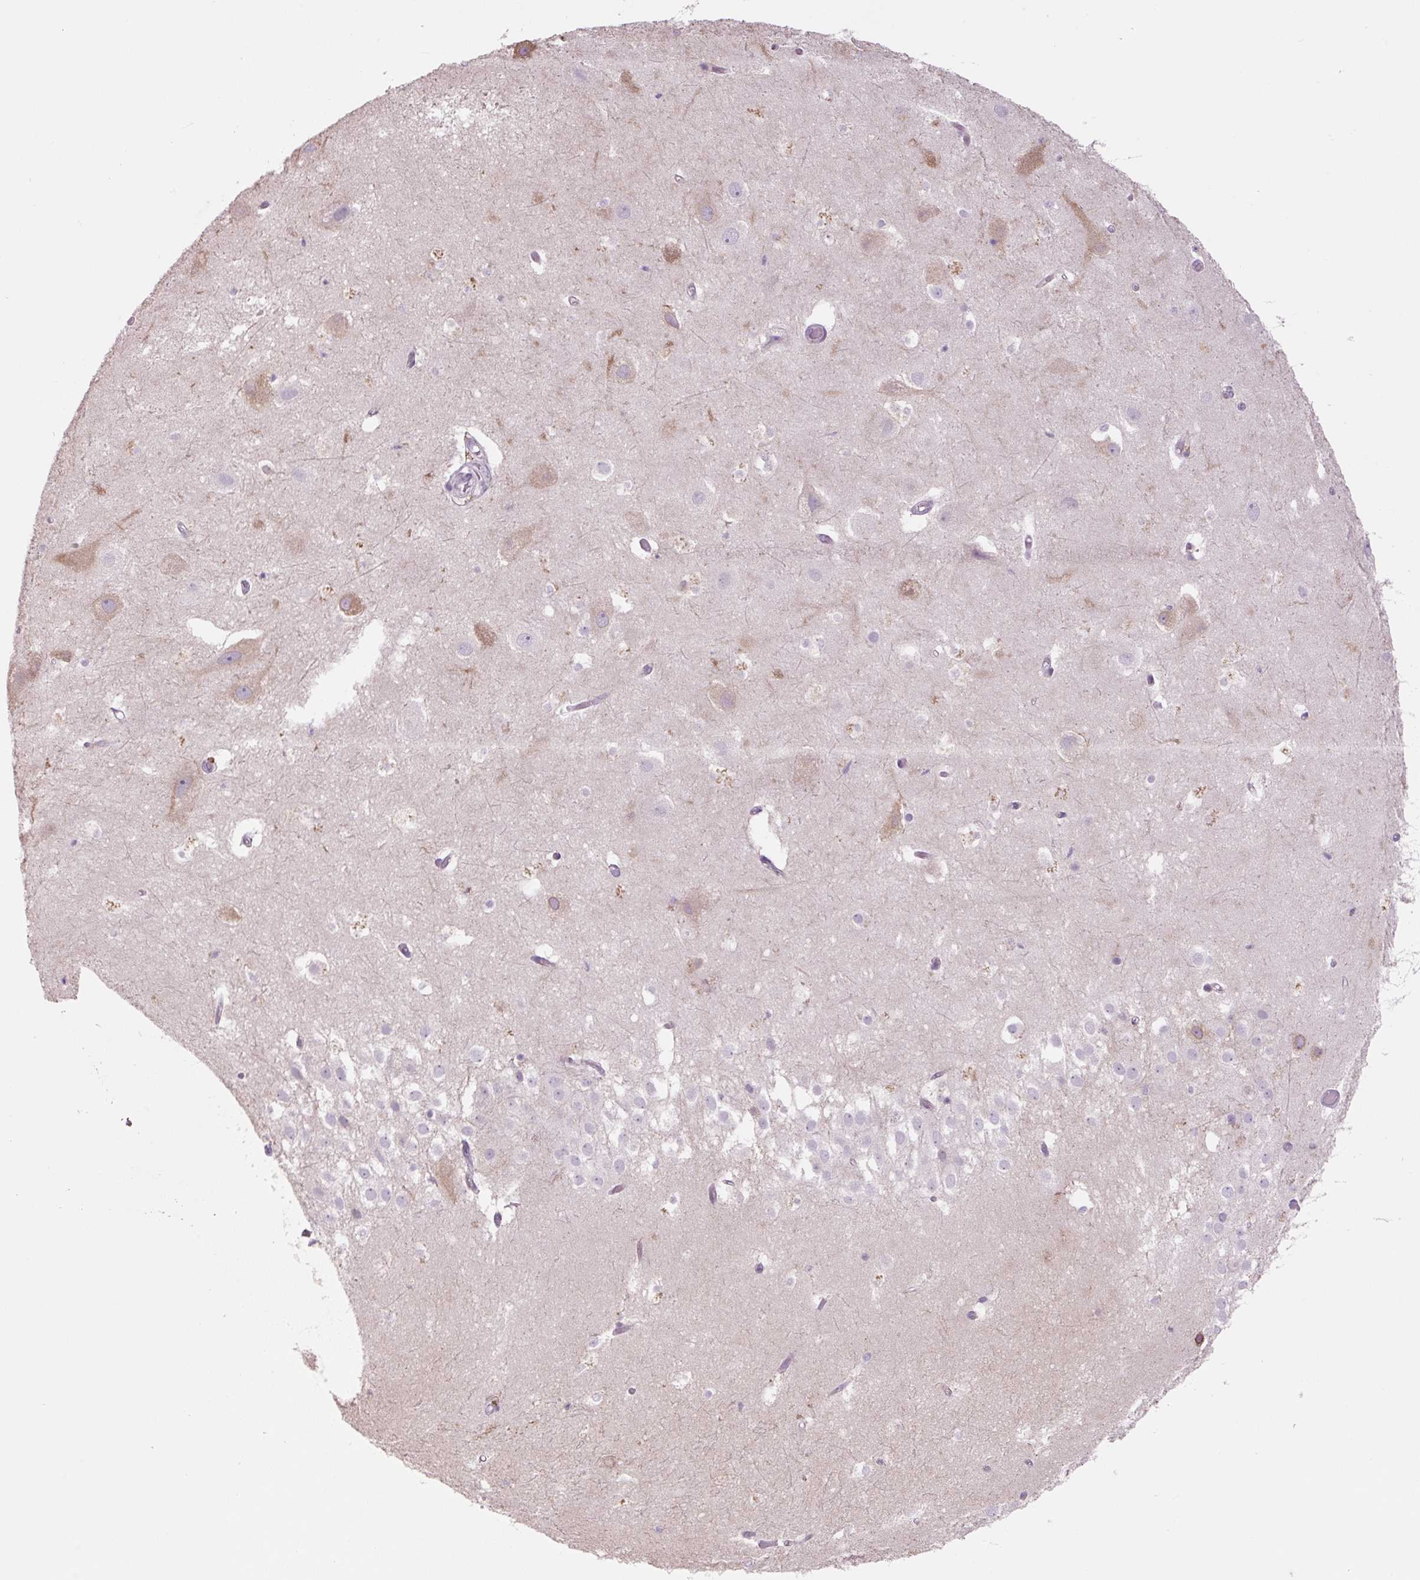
{"staining": {"intensity": "negative", "quantity": "none", "location": "none"}, "tissue": "hippocampus", "cell_type": "Glial cells", "image_type": "normal", "snomed": [{"axis": "morphology", "description": "Normal tissue, NOS"}, {"axis": "topography", "description": "Hippocampus"}], "caption": "High power microscopy image of an immunohistochemistry micrograph of benign hippocampus, revealing no significant positivity in glial cells.", "gene": "TMEM100", "patient": {"sex": "female", "age": 52}}